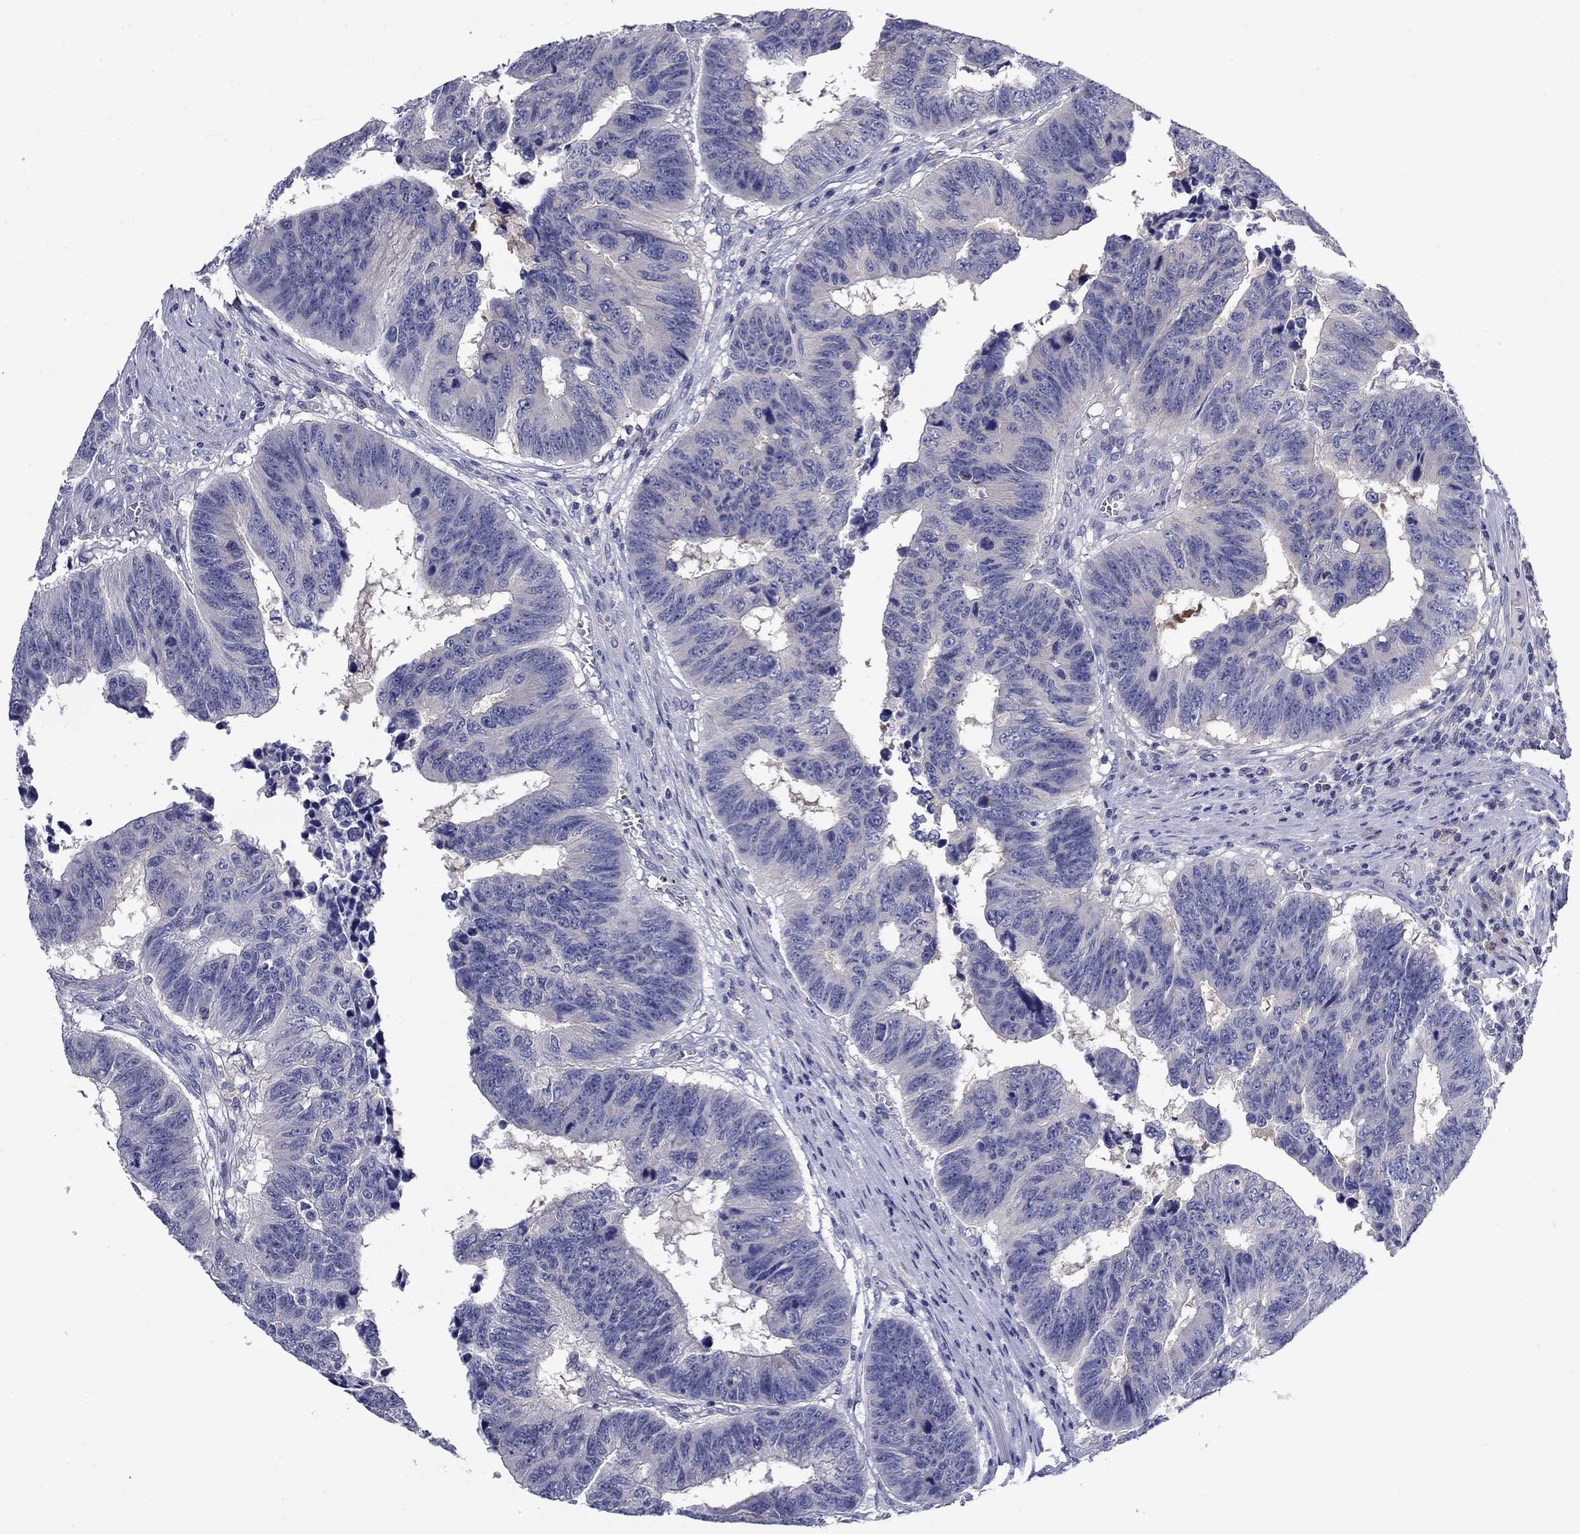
{"staining": {"intensity": "negative", "quantity": "none", "location": "none"}, "tissue": "colorectal cancer", "cell_type": "Tumor cells", "image_type": "cancer", "snomed": [{"axis": "morphology", "description": "Adenocarcinoma, NOS"}, {"axis": "topography", "description": "Appendix"}, {"axis": "topography", "description": "Colon"}, {"axis": "topography", "description": "Cecum"}, {"axis": "topography", "description": "Colon asc"}], "caption": "IHC image of human colorectal cancer (adenocarcinoma) stained for a protein (brown), which displays no expression in tumor cells.", "gene": "POU2F2", "patient": {"sex": "female", "age": 85}}